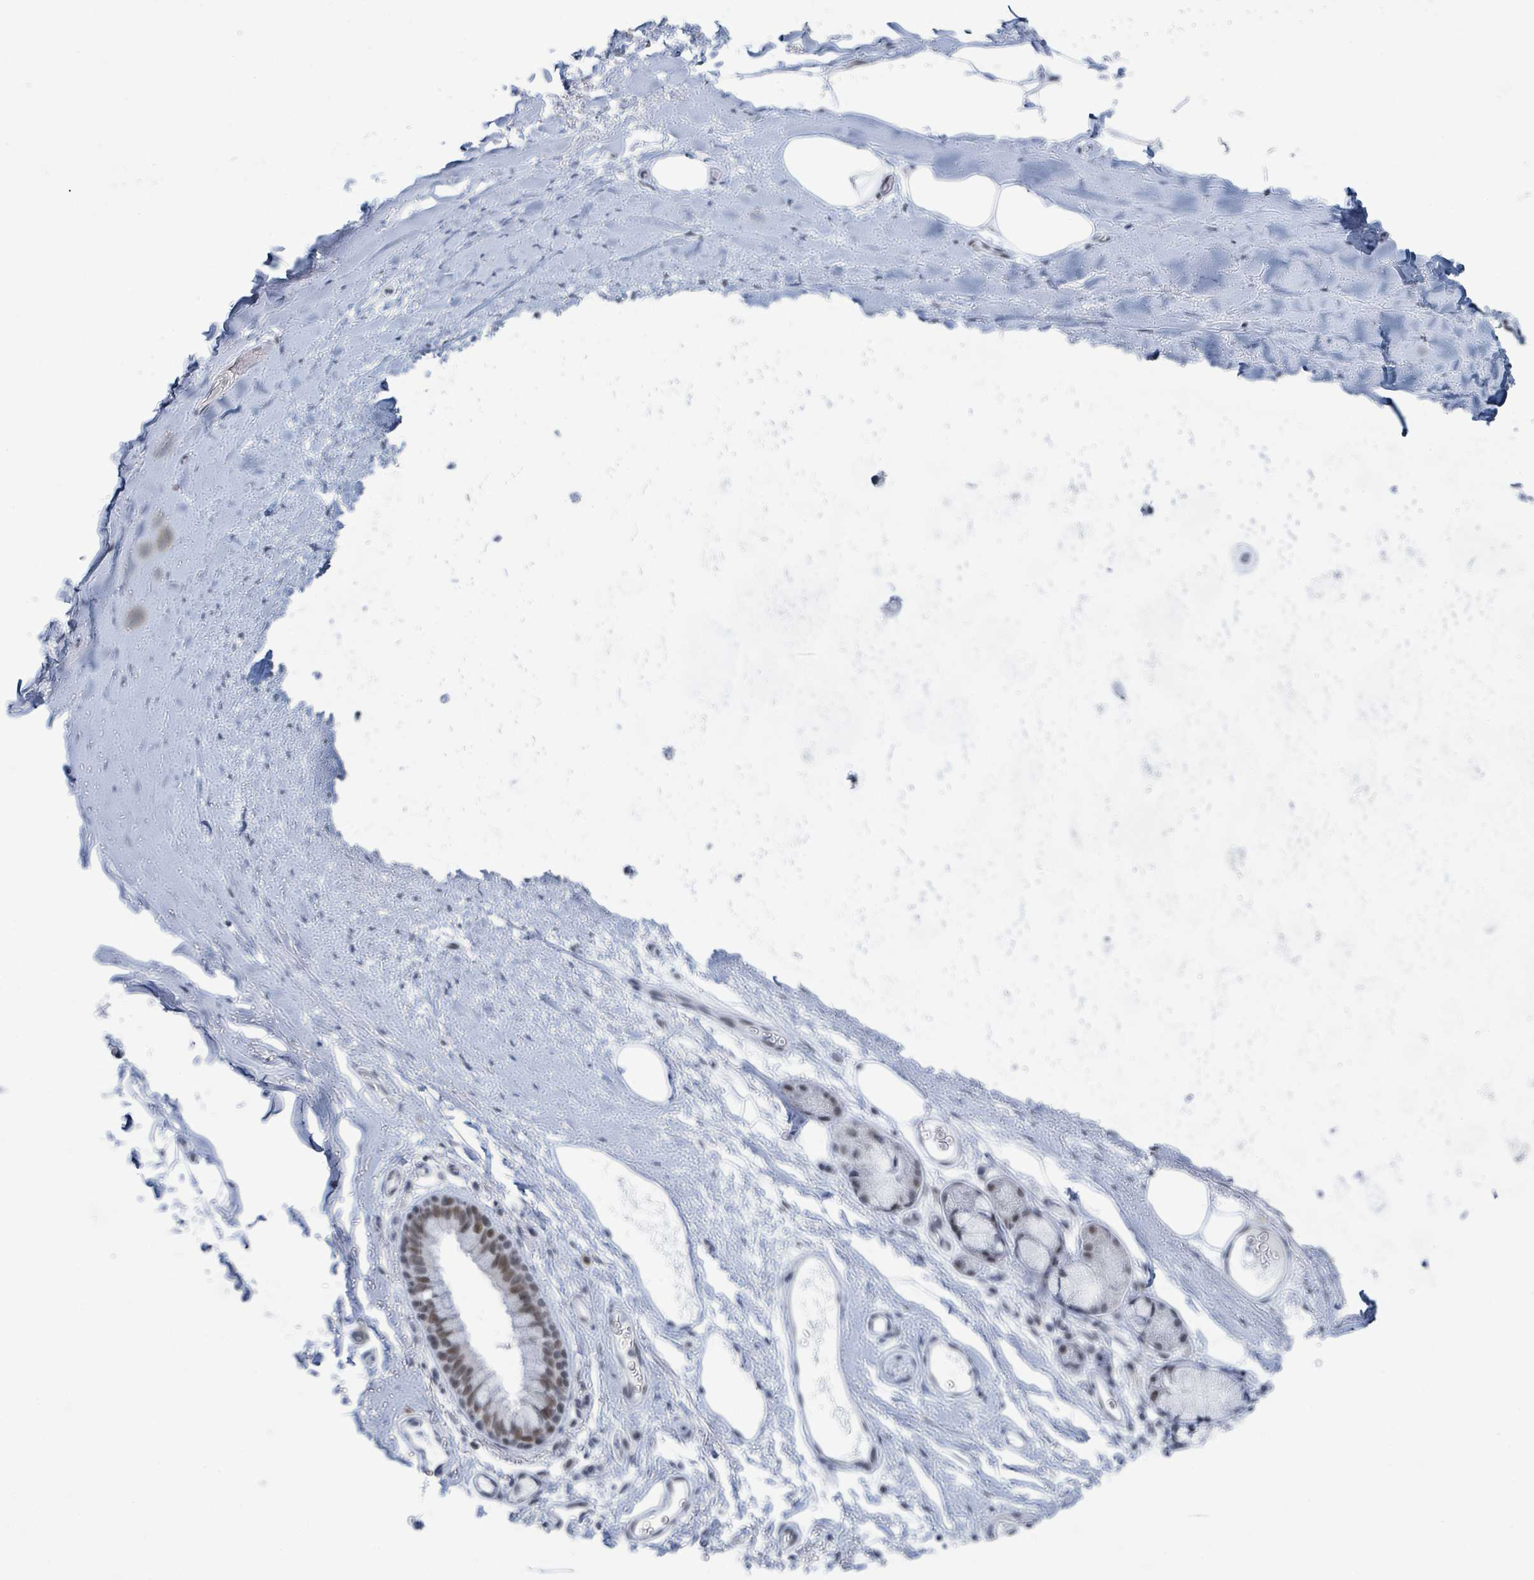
{"staining": {"intensity": "negative", "quantity": "none", "location": "none"}, "tissue": "adipose tissue", "cell_type": "Adipocytes", "image_type": "normal", "snomed": [{"axis": "morphology", "description": "Normal tissue, NOS"}, {"axis": "topography", "description": "Cartilage tissue"}, {"axis": "topography", "description": "Bronchus"}], "caption": "Micrograph shows no protein expression in adipocytes of unremarkable adipose tissue.", "gene": "EHMT2", "patient": {"sex": "female", "age": 72}}